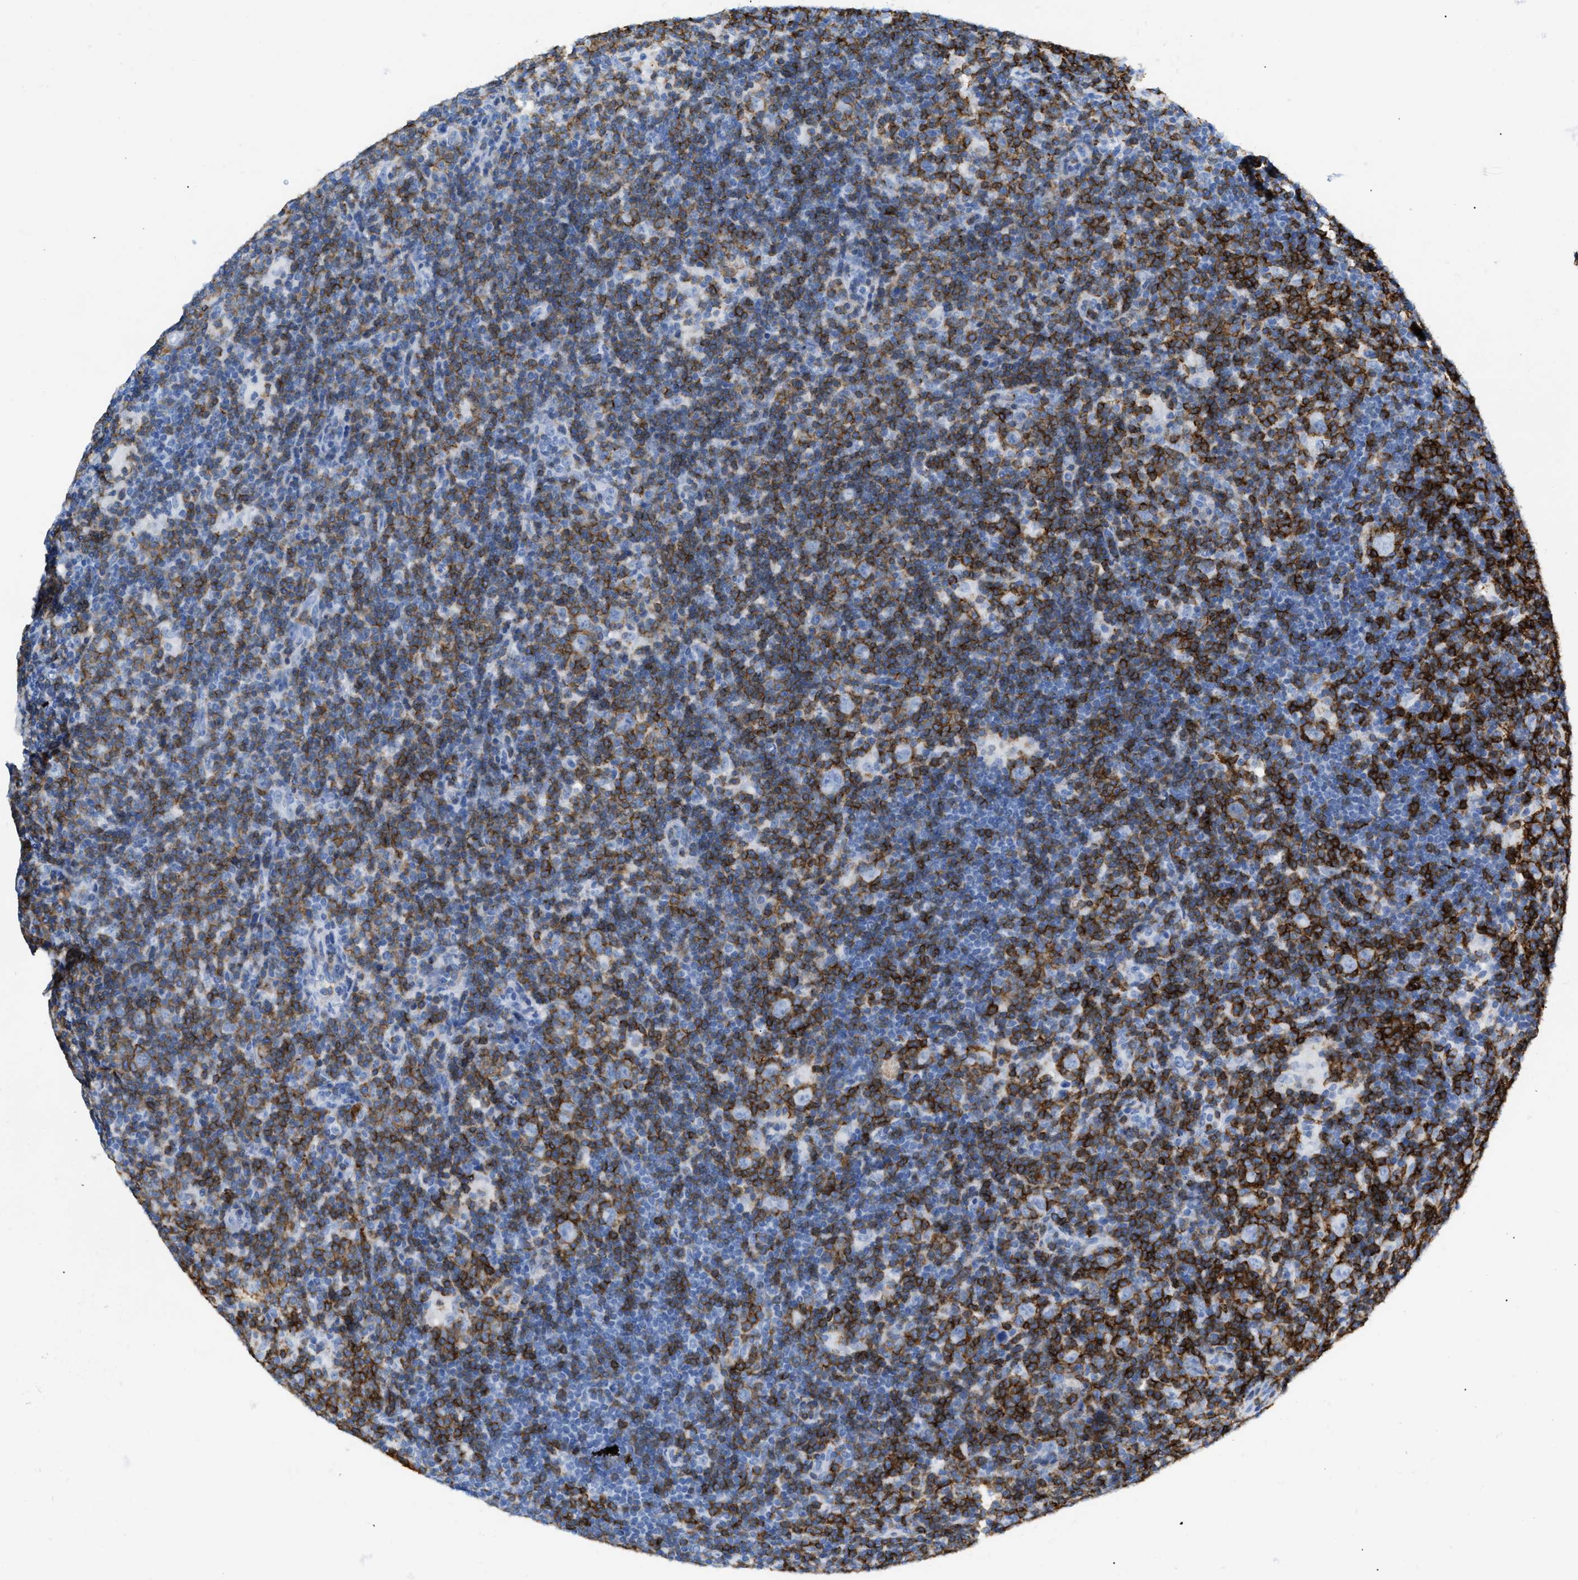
{"staining": {"intensity": "negative", "quantity": "none", "location": "none"}, "tissue": "lymphoma", "cell_type": "Tumor cells", "image_type": "cancer", "snomed": [{"axis": "morphology", "description": "Hodgkin's disease, NOS"}, {"axis": "topography", "description": "Lymph node"}], "caption": "The histopathology image displays no significant expression in tumor cells of Hodgkin's disease.", "gene": "CD5", "patient": {"sex": "female", "age": 57}}